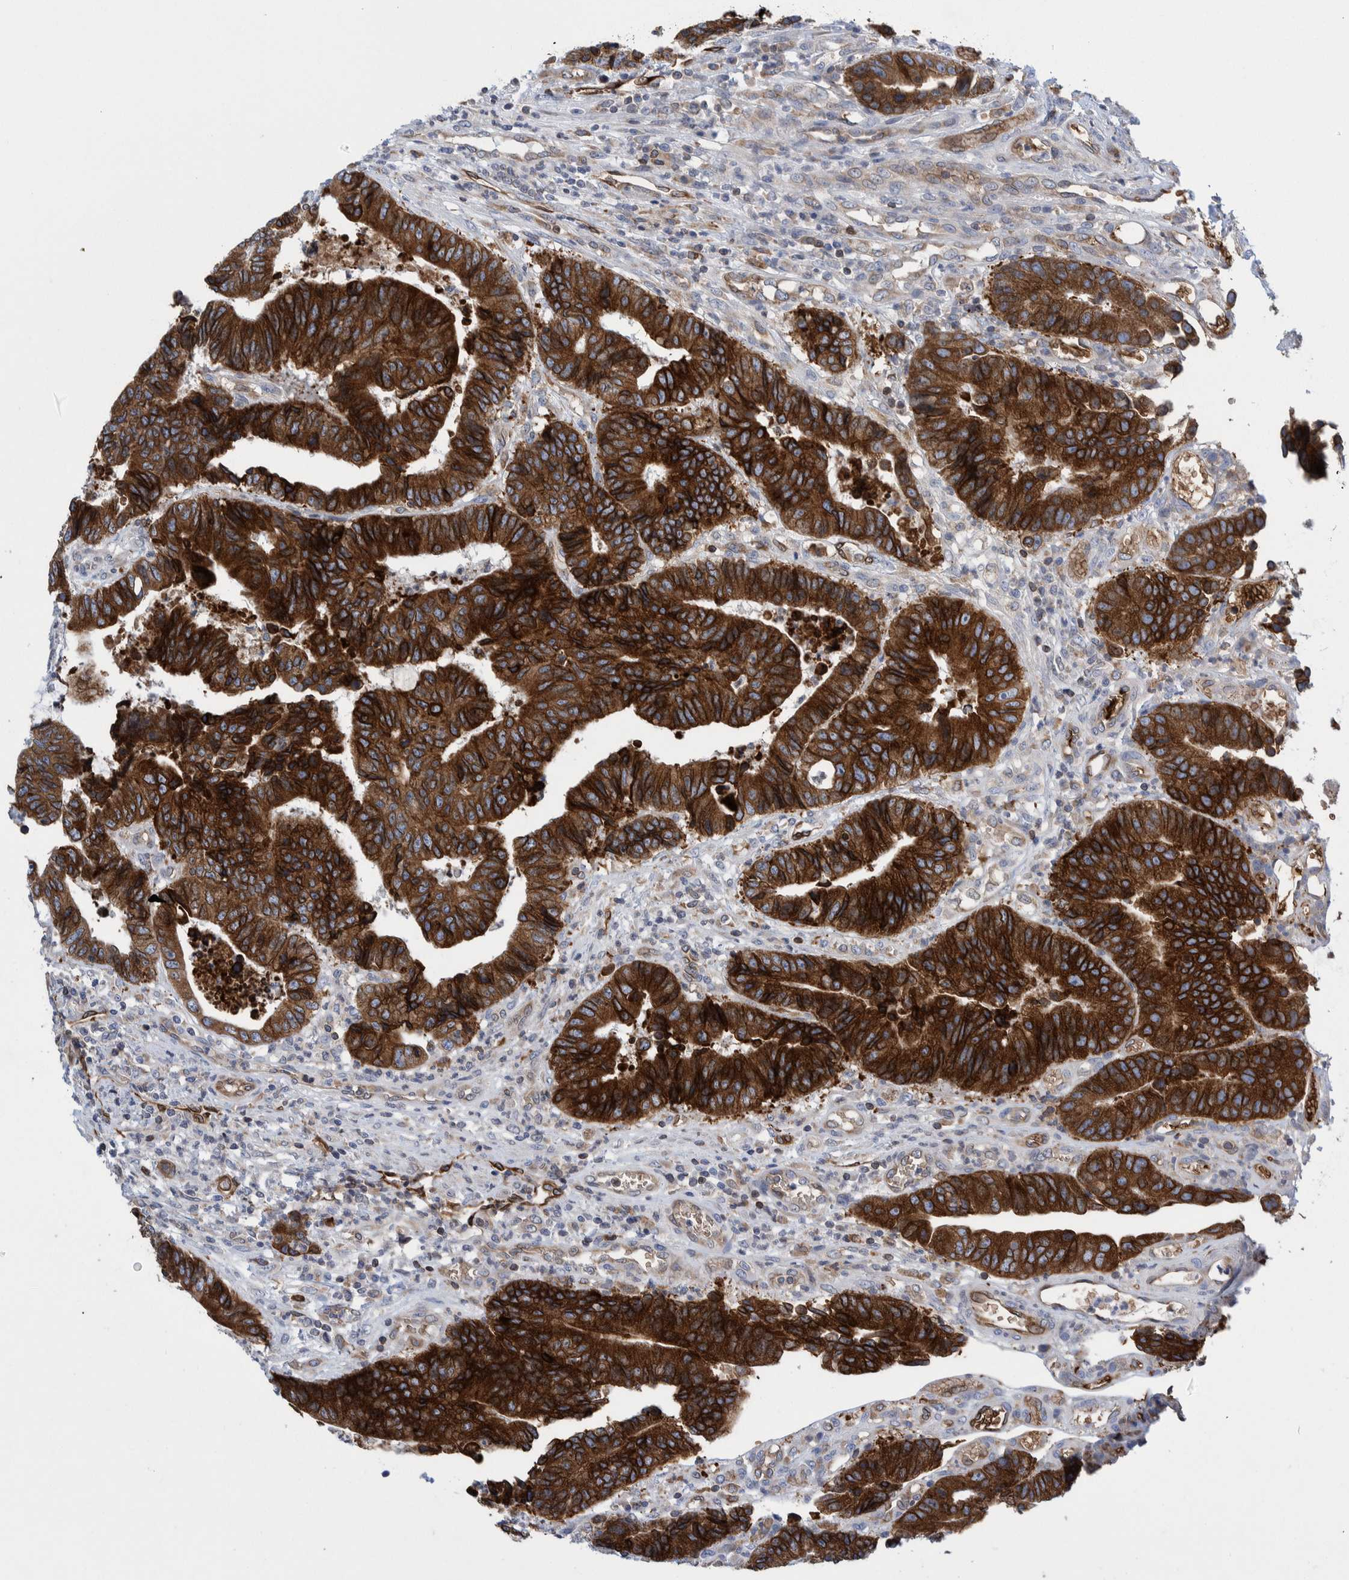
{"staining": {"intensity": "strong", "quantity": ">75%", "location": "cytoplasmic/membranous"}, "tissue": "colorectal cancer", "cell_type": "Tumor cells", "image_type": "cancer", "snomed": [{"axis": "morphology", "description": "Adenocarcinoma, NOS"}, {"axis": "topography", "description": "Rectum"}], "caption": "Immunohistochemistry (IHC) of colorectal cancer reveals high levels of strong cytoplasmic/membranous positivity in about >75% of tumor cells.", "gene": "THEM6", "patient": {"sex": "male", "age": 84}}